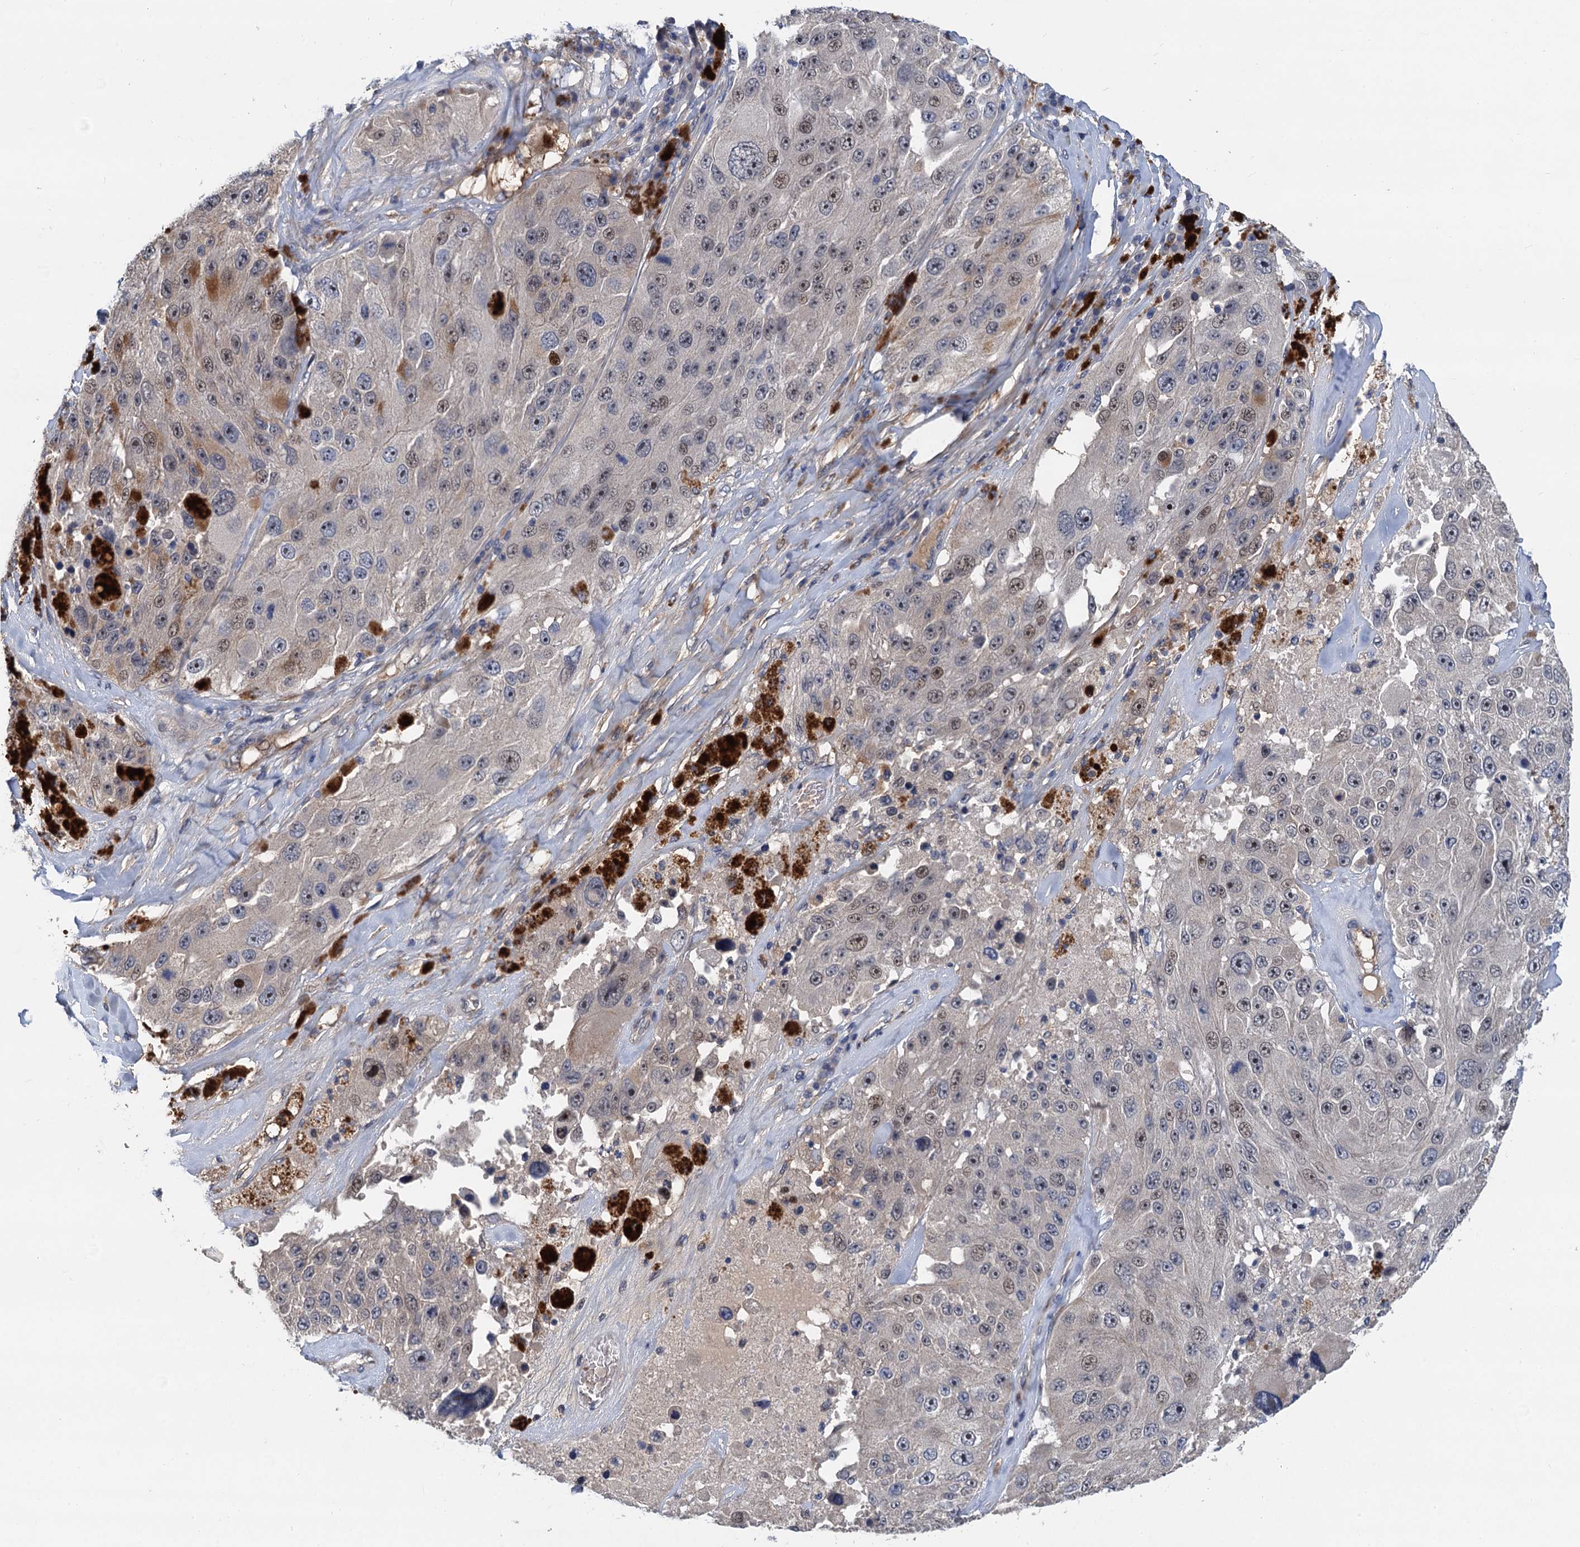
{"staining": {"intensity": "weak", "quantity": "25%-75%", "location": "nuclear"}, "tissue": "melanoma", "cell_type": "Tumor cells", "image_type": "cancer", "snomed": [{"axis": "morphology", "description": "Malignant melanoma, Metastatic site"}, {"axis": "topography", "description": "Lymph node"}], "caption": "A histopathology image of malignant melanoma (metastatic site) stained for a protein reveals weak nuclear brown staining in tumor cells.", "gene": "TRAF7", "patient": {"sex": "male", "age": 62}}